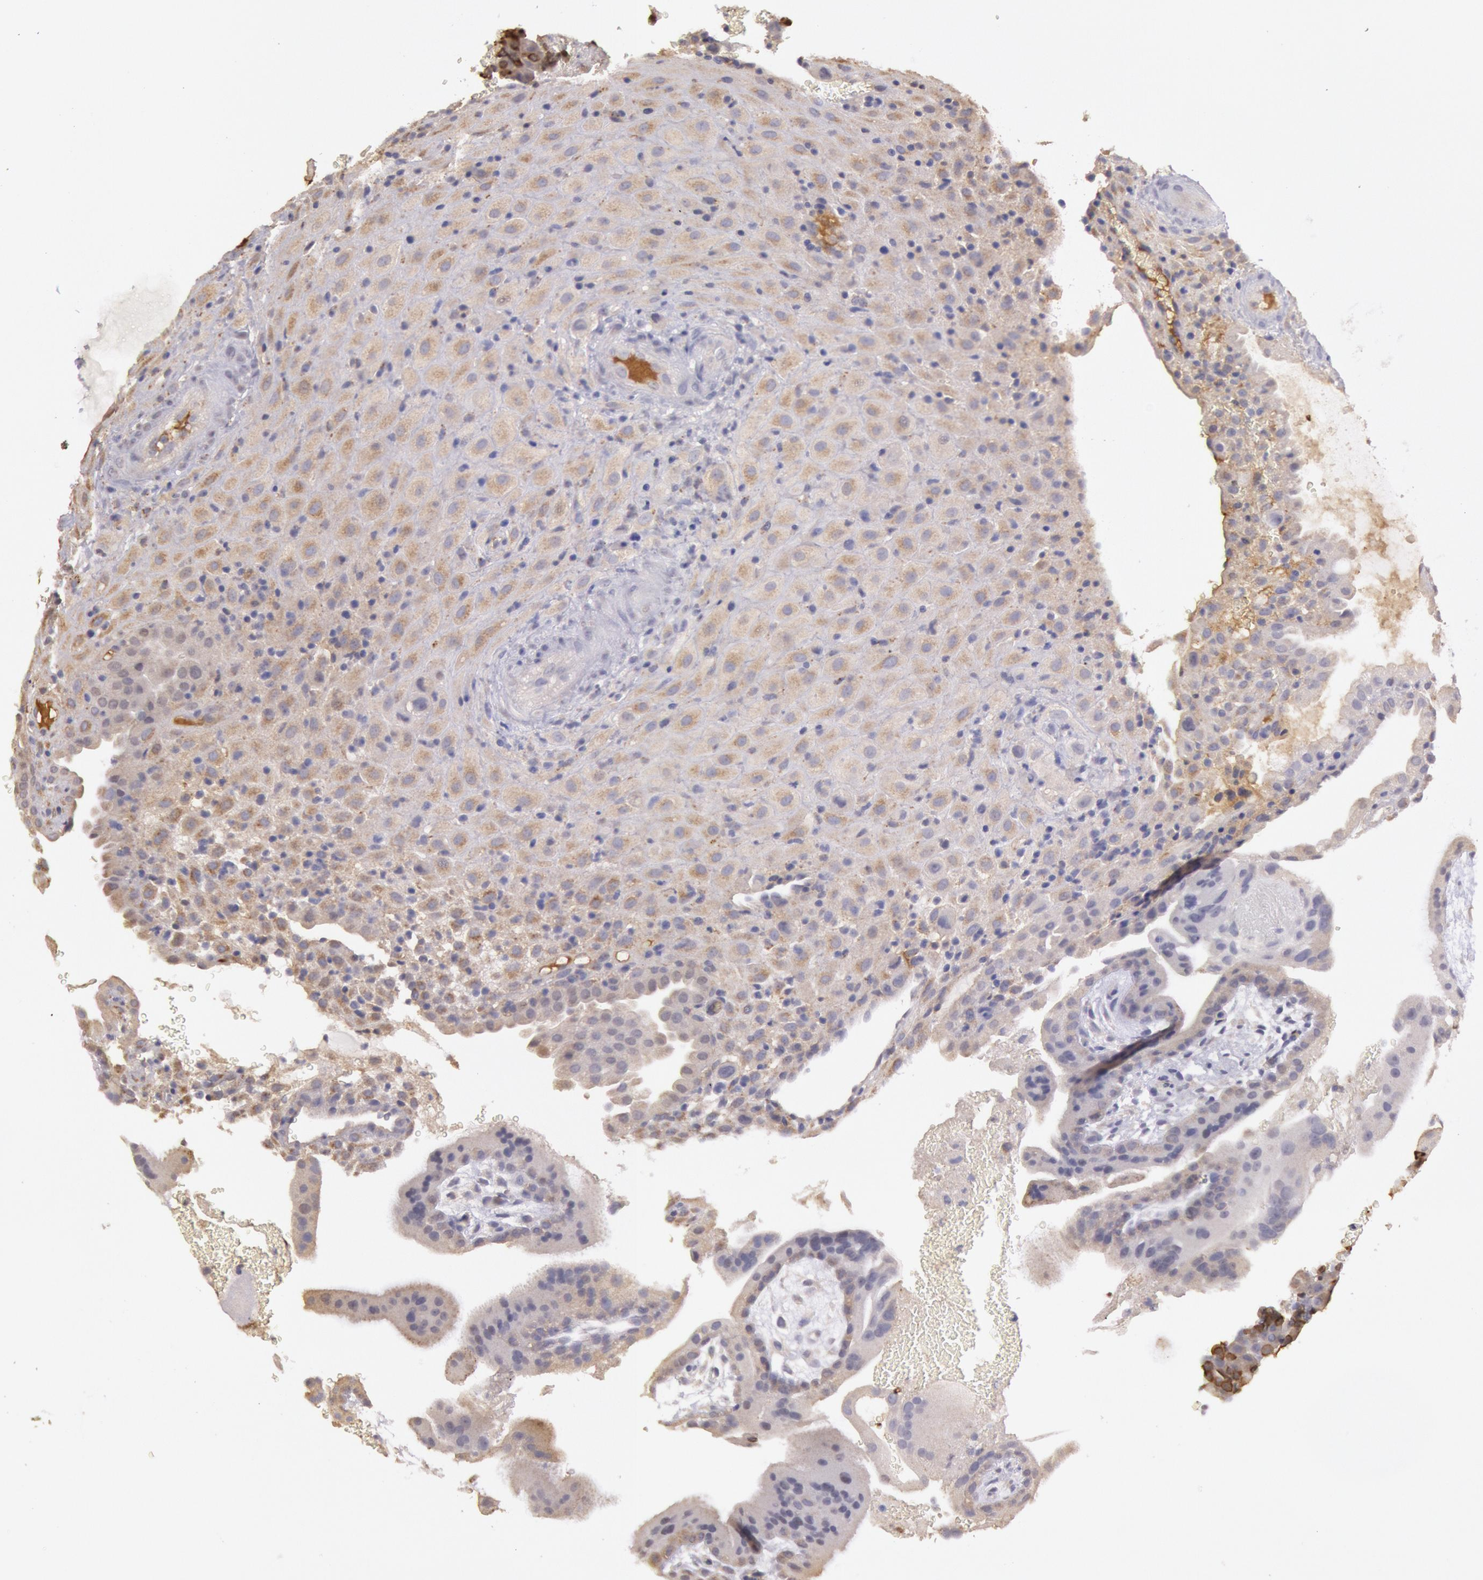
{"staining": {"intensity": "weak", "quantity": "25%-75%", "location": "cytoplasmic/membranous"}, "tissue": "placenta", "cell_type": "Decidual cells", "image_type": "normal", "snomed": [{"axis": "morphology", "description": "Normal tissue, NOS"}, {"axis": "topography", "description": "Placenta"}], "caption": "A photomicrograph of human placenta stained for a protein shows weak cytoplasmic/membranous brown staining in decidual cells. (DAB (3,3'-diaminobenzidine) IHC, brown staining for protein, blue staining for nuclei).", "gene": "C1R", "patient": {"sex": "female", "age": 19}}